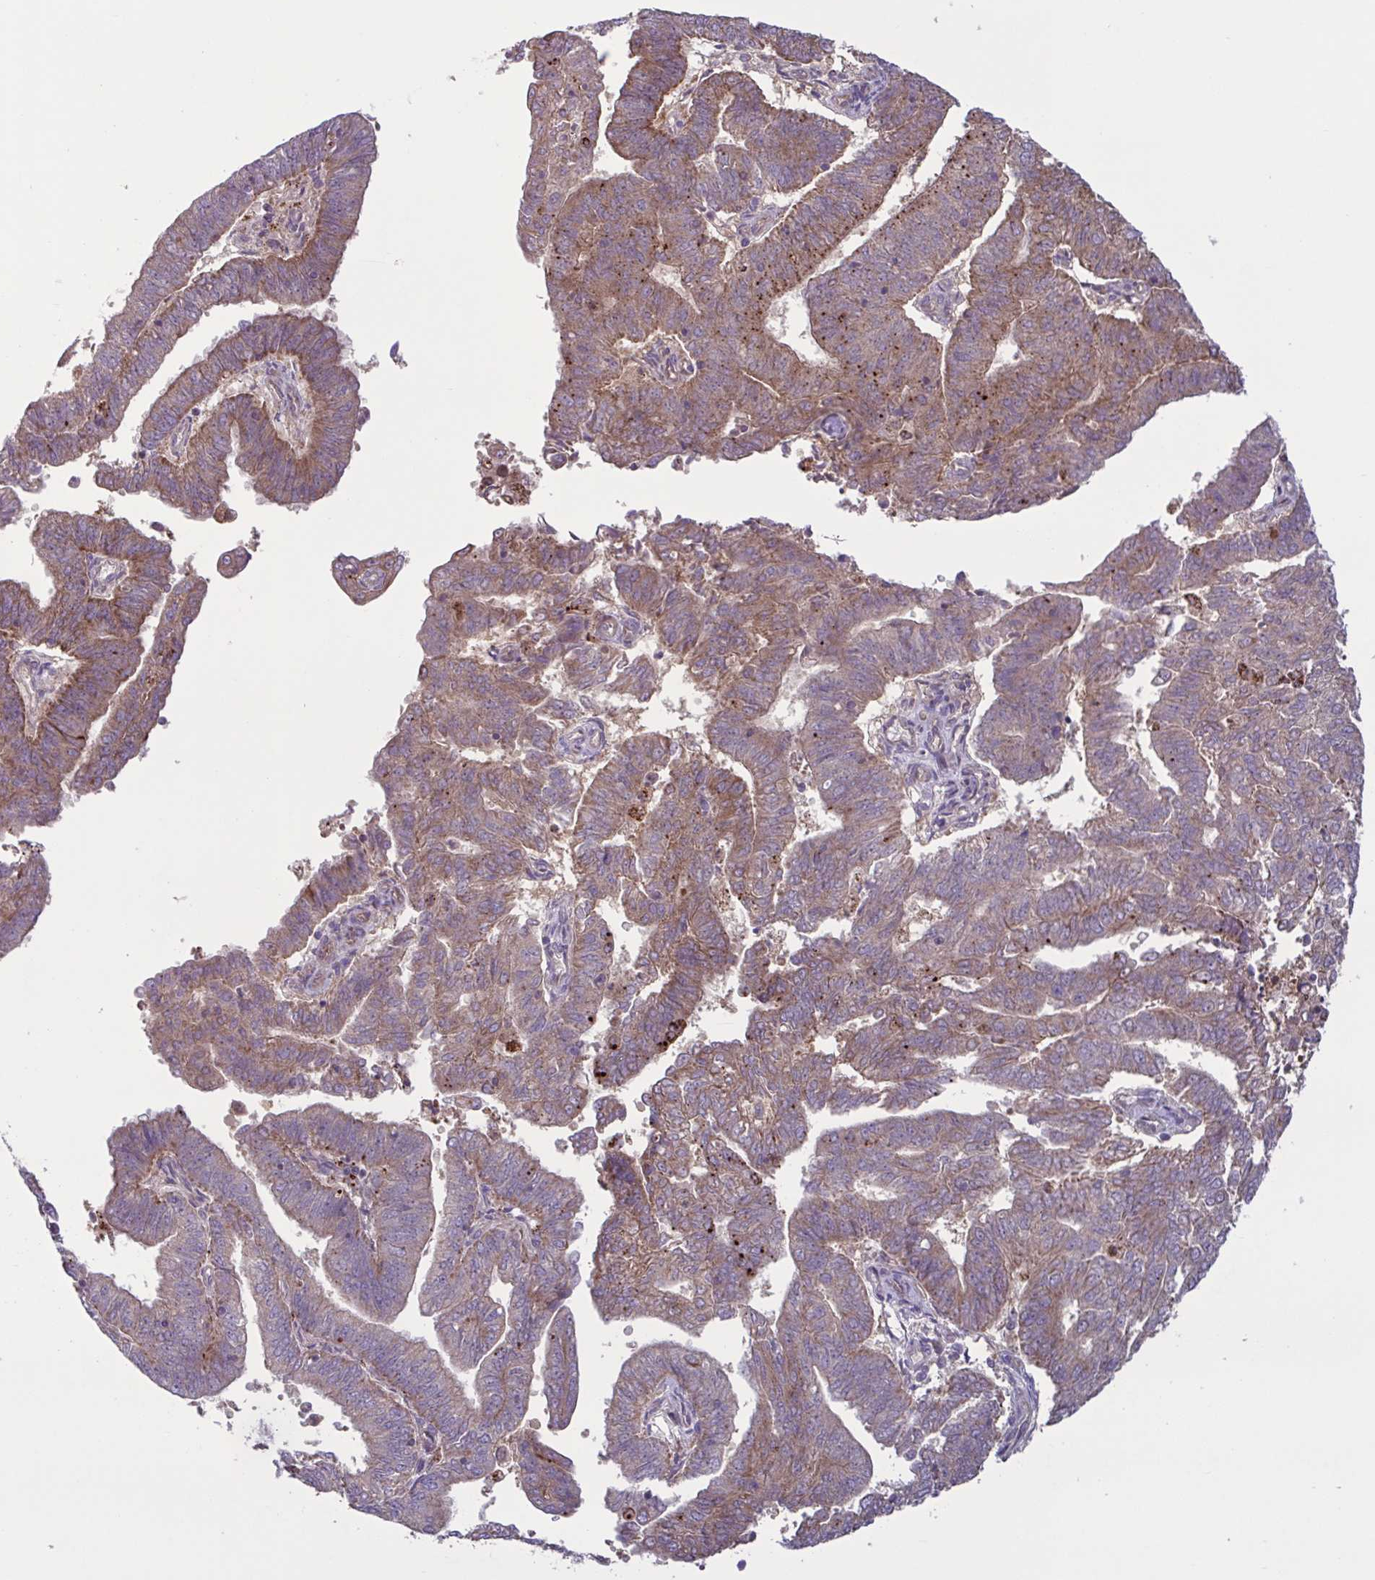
{"staining": {"intensity": "moderate", "quantity": "25%-75%", "location": "cytoplasmic/membranous"}, "tissue": "endometrial cancer", "cell_type": "Tumor cells", "image_type": "cancer", "snomed": [{"axis": "morphology", "description": "Adenocarcinoma, NOS"}, {"axis": "topography", "description": "Endometrium"}], "caption": "Immunohistochemistry histopathology image of human endometrial adenocarcinoma stained for a protein (brown), which demonstrates medium levels of moderate cytoplasmic/membranous expression in approximately 25%-75% of tumor cells.", "gene": "GLTP", "patient": {"sex": "female", "age": 82}}